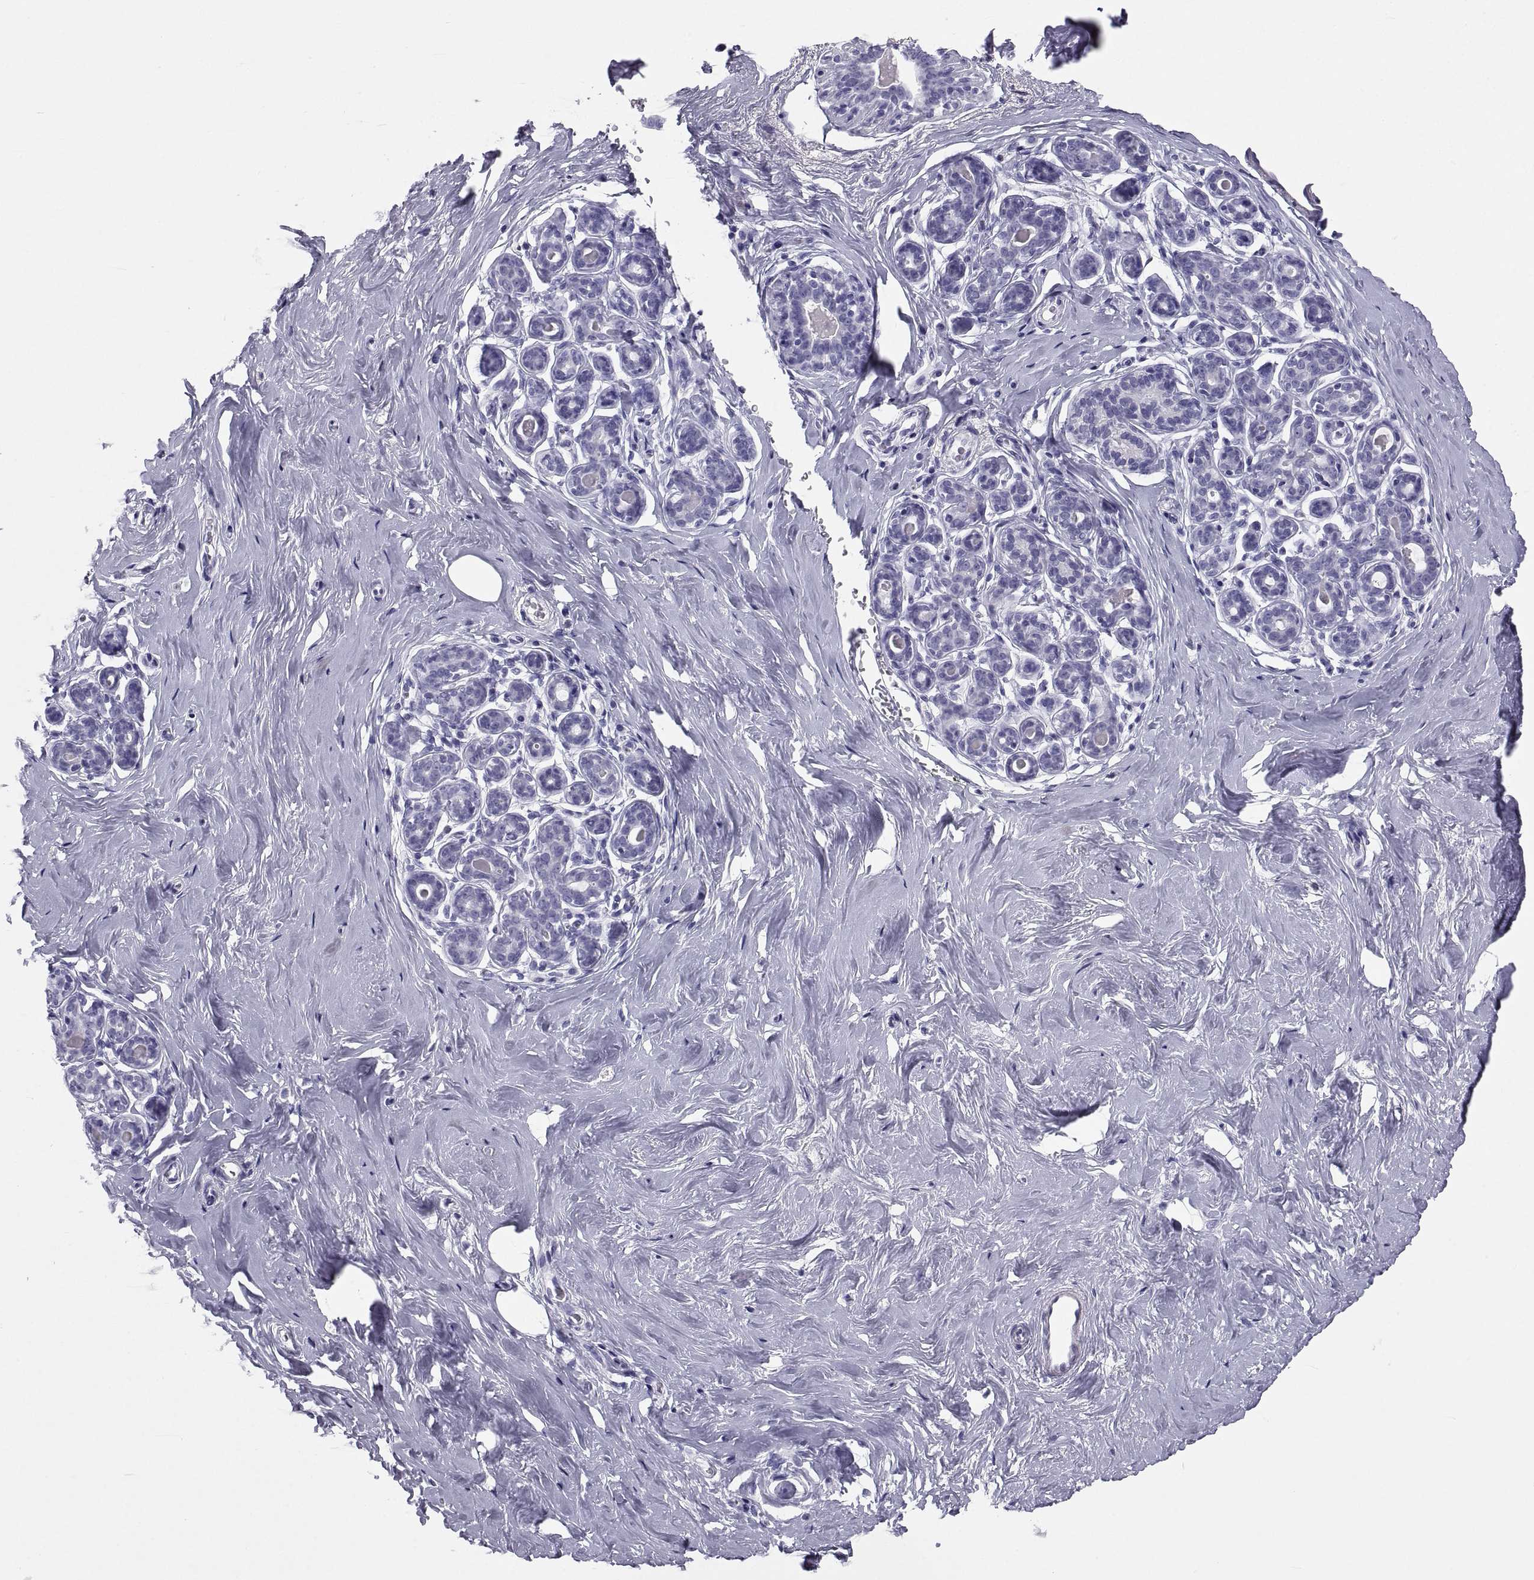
{"staining": {"intensity": "negative", "quantity": "none", "location": "none"}, "tissue": "breast", "cell_type": "Adipocytes", "image_type": "normal", "snomed": [{"axis": "morphology", "description": "Normal tissue, NOS"}, {"axis": "topography", "description": "Skin"}, {"axis": "topography", "description": "Breast"}], "caption": "This image is of benign breast stained with immunohistochemistry to label a protein in brown with the nuclei are counter-stained blue. There is no positivity in adipocytes.", "gene": "PCSK1N", "patient": {"sex": "female", "age": 43}}